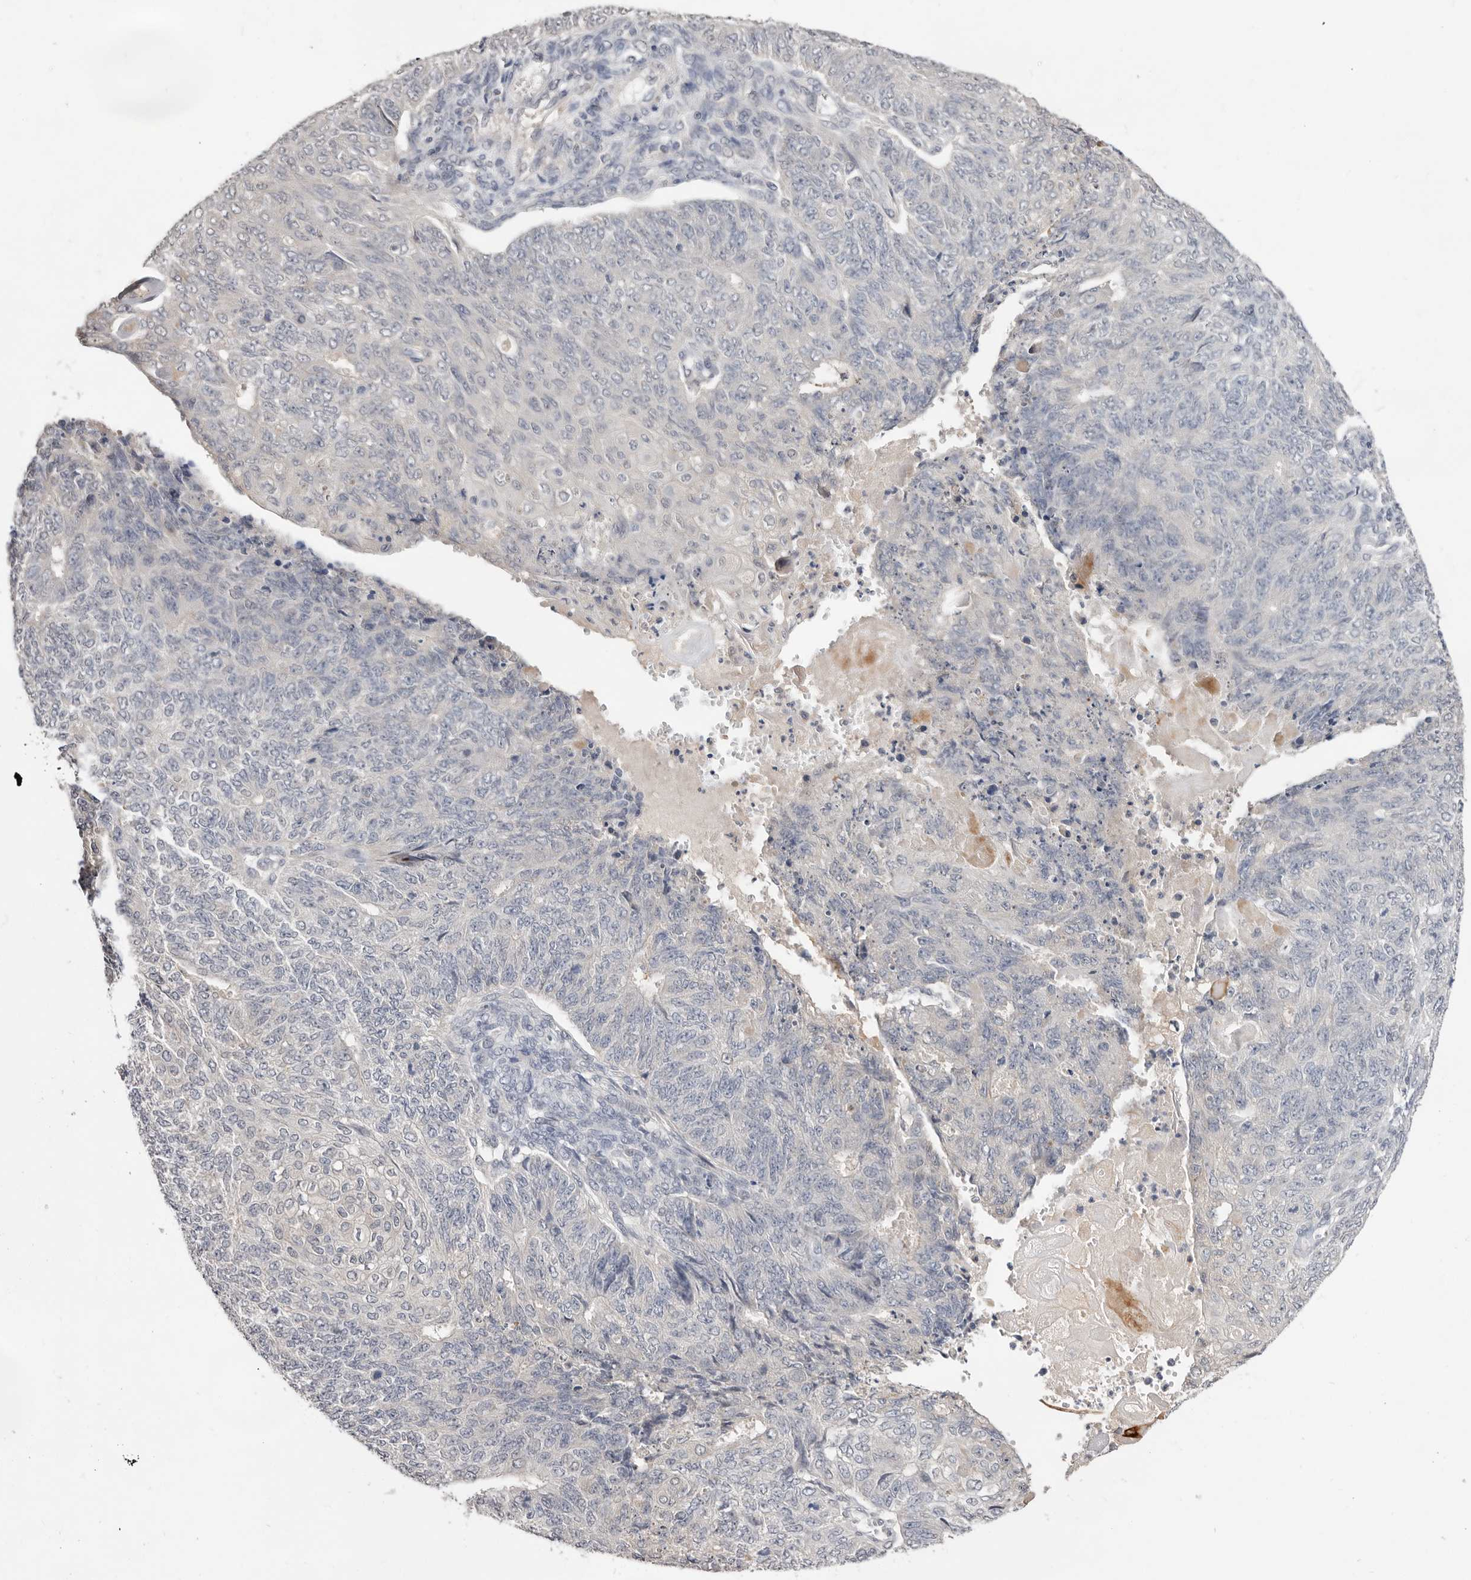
{"staining": {"intensity": "negative", "quantity": "none", "location": "none"}, "tissue": "endometrial cancer", "cell_type": "Tumor cells", "image_type": "cancer", "snomed": [{"axis": "morphology", "description": "Adenocarcinoma, NOS"}, {"axis": "topography", "description": "Endometrium"}], "caption": "Immunohistochemical staining of adenocarcinoma (endometrial) shows no significant staining in tumor cells.", "gene": "DOP1A", "patient": {"sex": "female", "age": 32}}